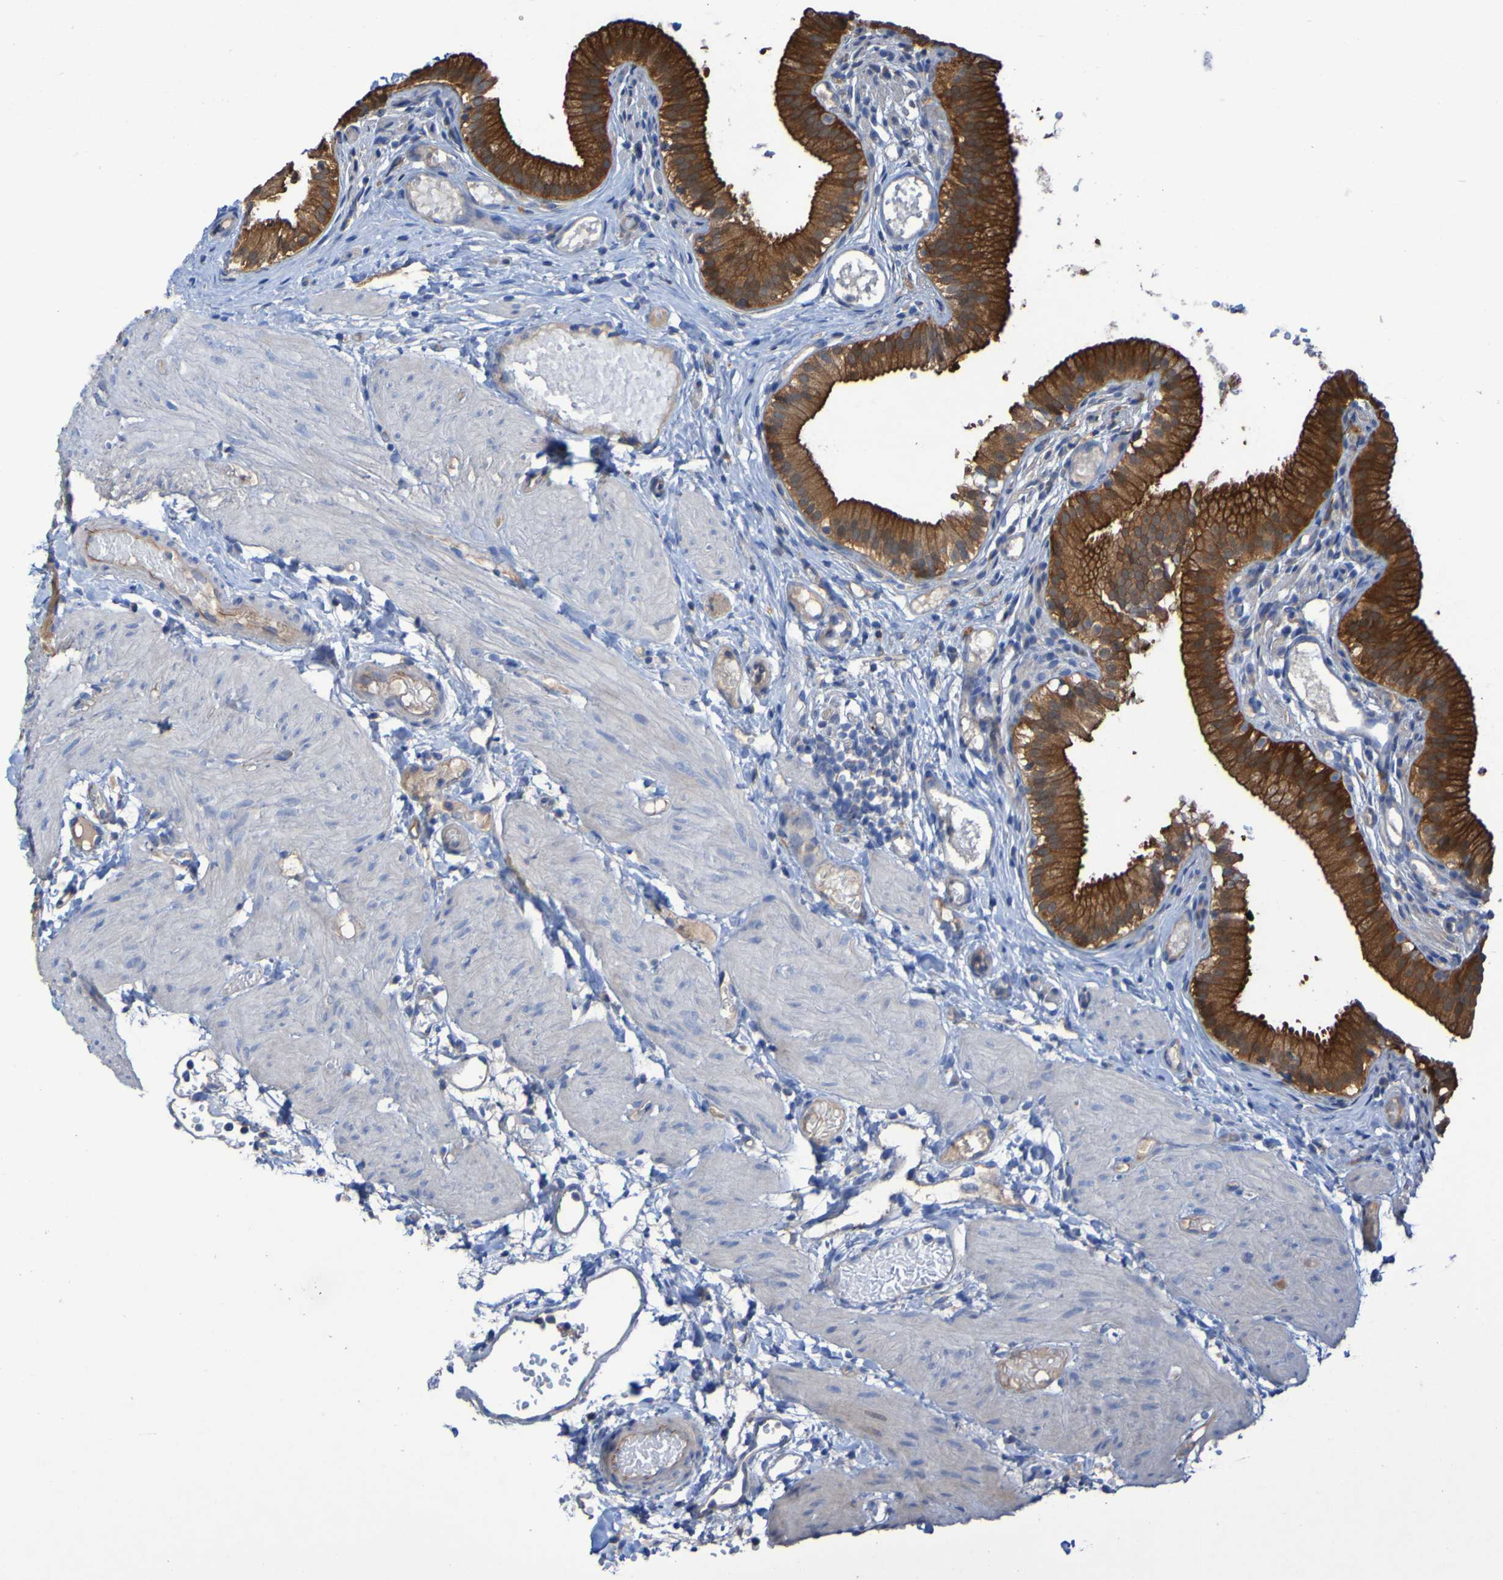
{"staining": {"intensity": "strong", "quantity": ">75%", "location": "cytoplasmic/membranous"}, "tissue": "gallbladder", "cell_type": "Glandular cells", "image_type": "normal", "snomed": [{"axis": "morphology", "description": "Normal tissue, NOS"}, {"axis": "topography", "description": "Gallbladder"}], "caption": "Protein analysis of normal gallbladder demonstrates strong cytoplasmic/membranous expression in approximately >75% of glandular cells.", "gene": "ARHGEF16", "patient": {"sex": "female", "age": 26}}